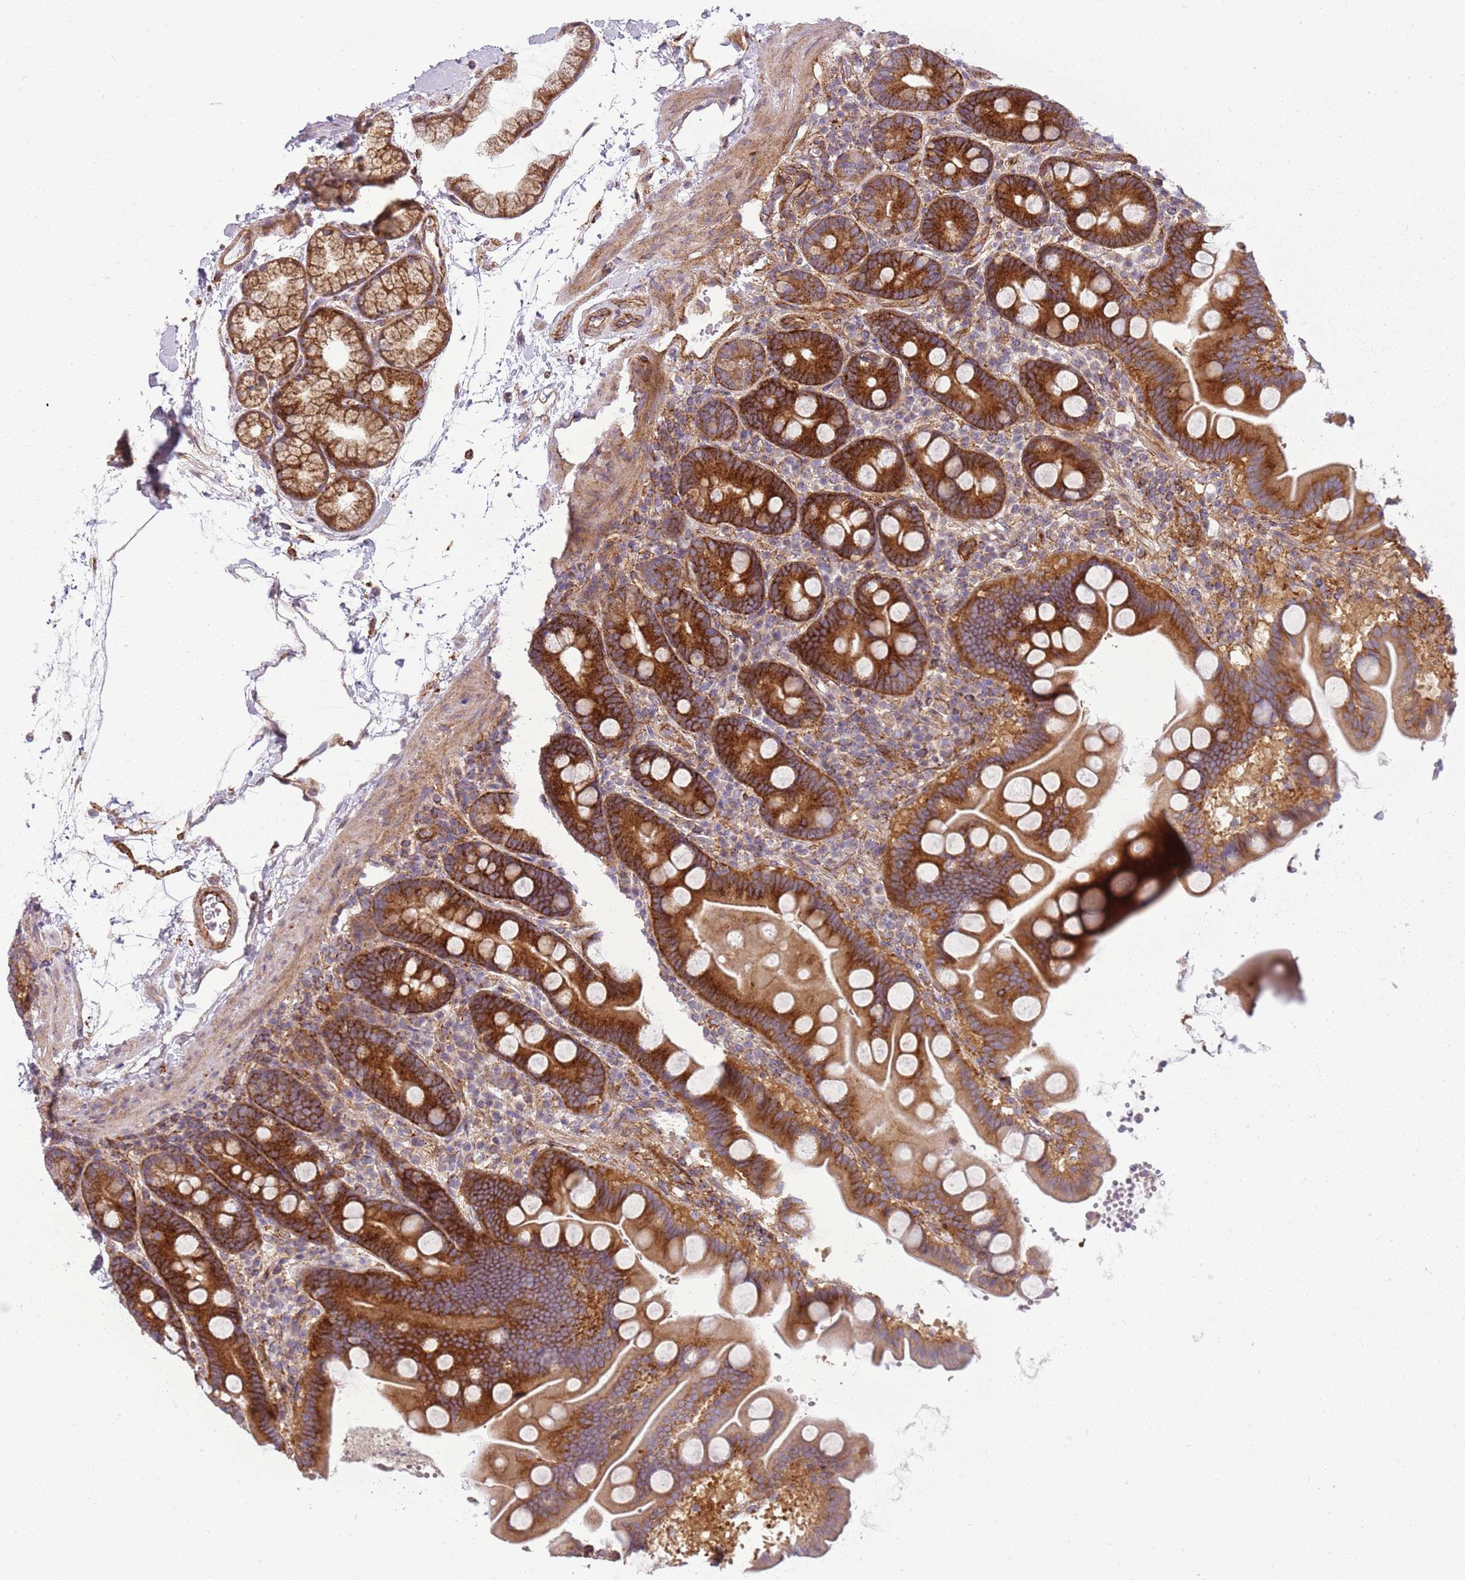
{"staining": {"intensity": "strong", "quantity": "25%-75%", "location": "cytoplasmic/membranous"}, "tissue": "duodenum", "cell_type": "Glandular cells", "image_type": "normal", "snomed": [{"axis": "morphology", "description": "Normal tissue, NOS"}, {"axis": "topography", "description": "Duodenum"}], "caption": "Human duodenum stained with a brown dye shows strong cytoplasmic/membranous positive staining in about 25%-75% of glandular cells.", "gene": "SNX1", "patient": {"sex": "male", "age": 54}}